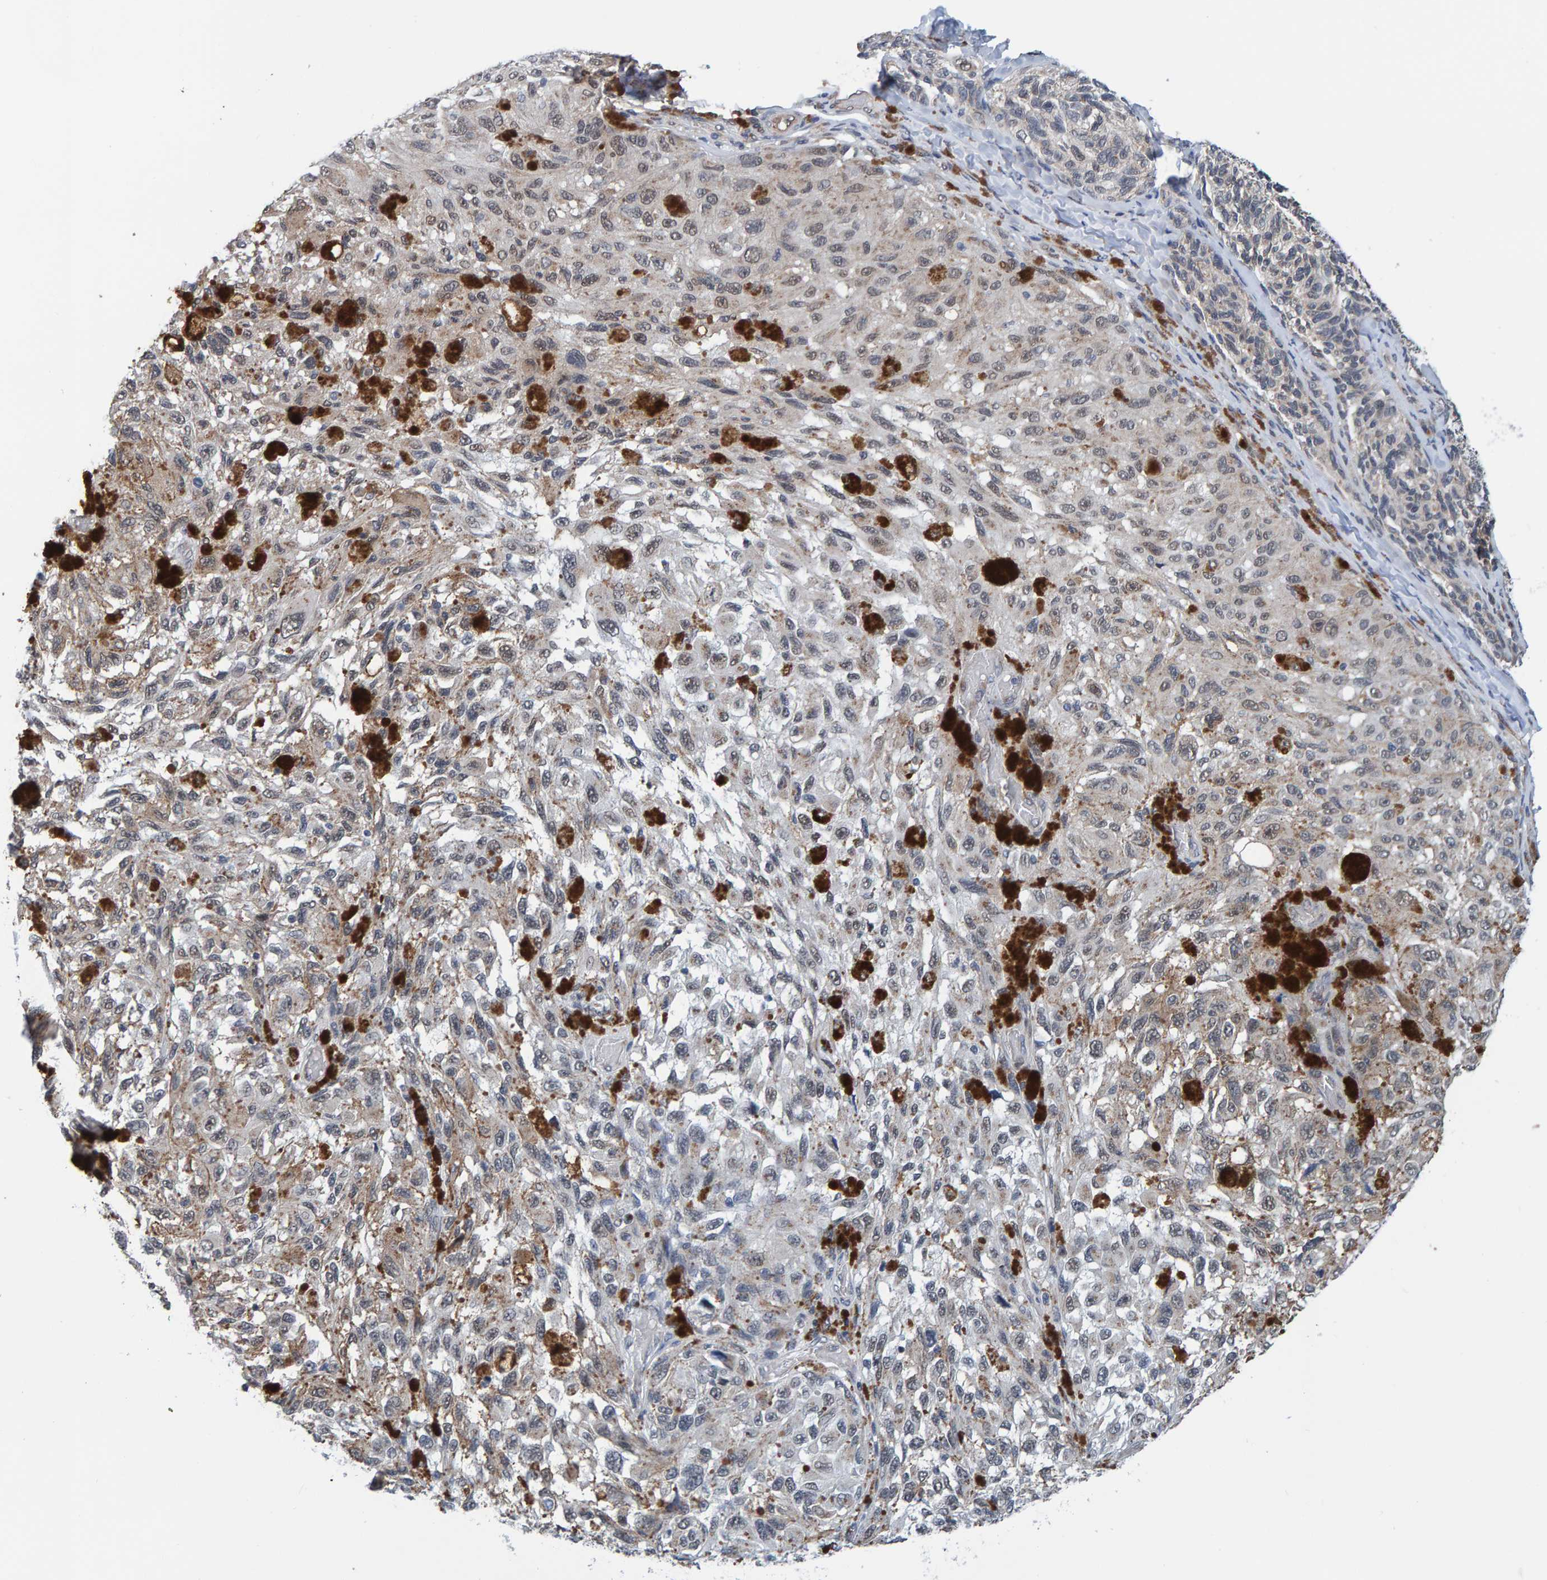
{"staining": {"intensity": "weak", "quantity": "<25%", "location": "cytoplasmic/membranous"}, "tissue": "melanoma", "cell_type": "Tumor cells", "image_type": "cancer", "snomed": [{"axis": "morphology", "description": "Malignant melanoma, NOS"}, {"axis": "topography", "description": "Skin"}], "caption": "IHC of human melanoma shows no positivity in tumor cells.", "gene": "SCRN2", "patient": {"sex": "female", "age": 73}}